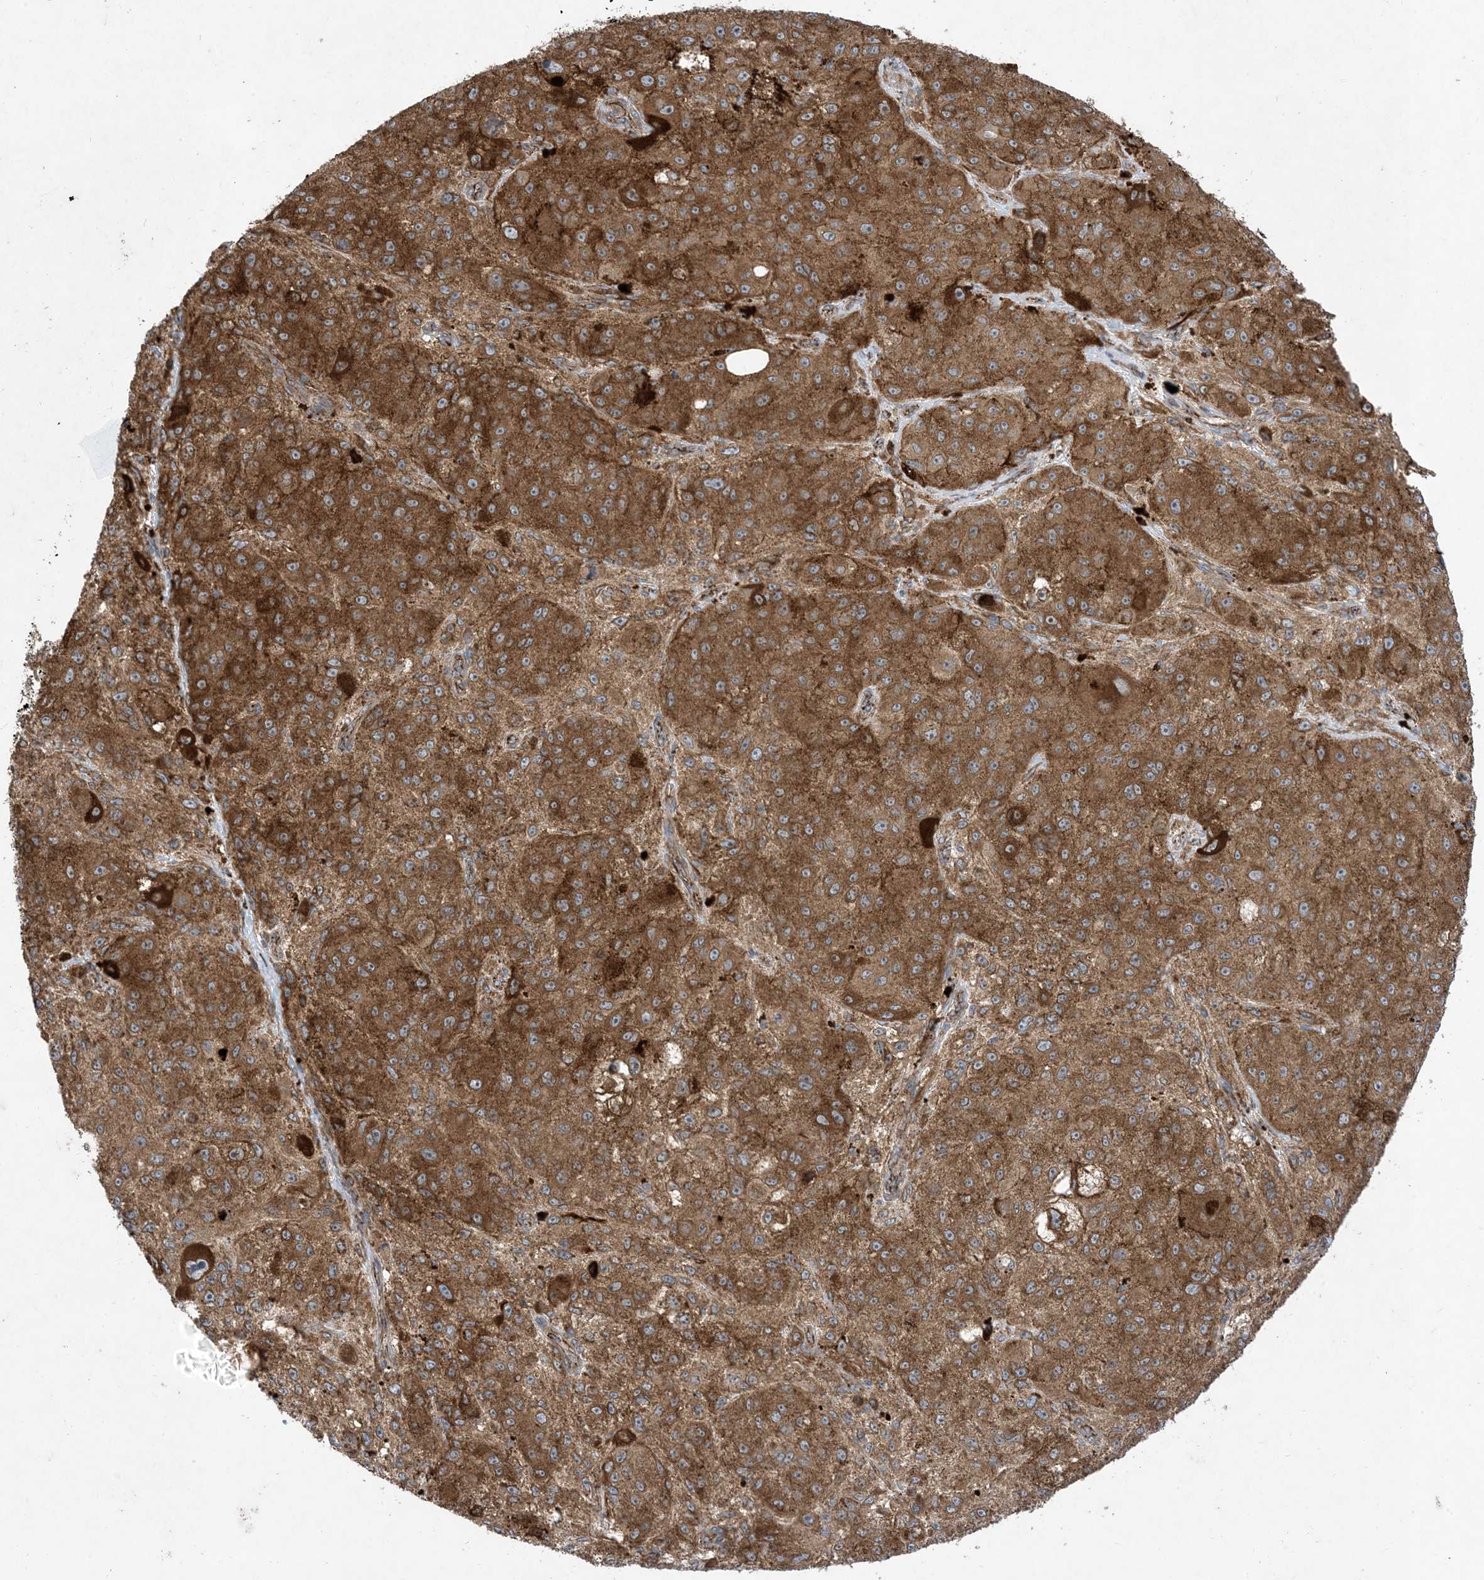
{"staining": {"intensity": "strong", "quantity": ">75%", "location": "cytoplasmic/membranous"}, "tissue": "melanoma", "cell_type": "Tumor cells", "image_type": "cancer", "snomed": [{"axis": "morphology", "description": "Necrosis, NOS"}, {"axis": "morphology", "description": "Malignant melanoma, NOS"}, {"axis": "topography", "description": "Skin"}], "caption": "A photomicrograph of malignant melanoma stained for a protein reveals strong cytoplasmic/membranous brown staining in tumor cells.", "gene": "OTOP1", "patient": {"sex": "female", "age": 87}}